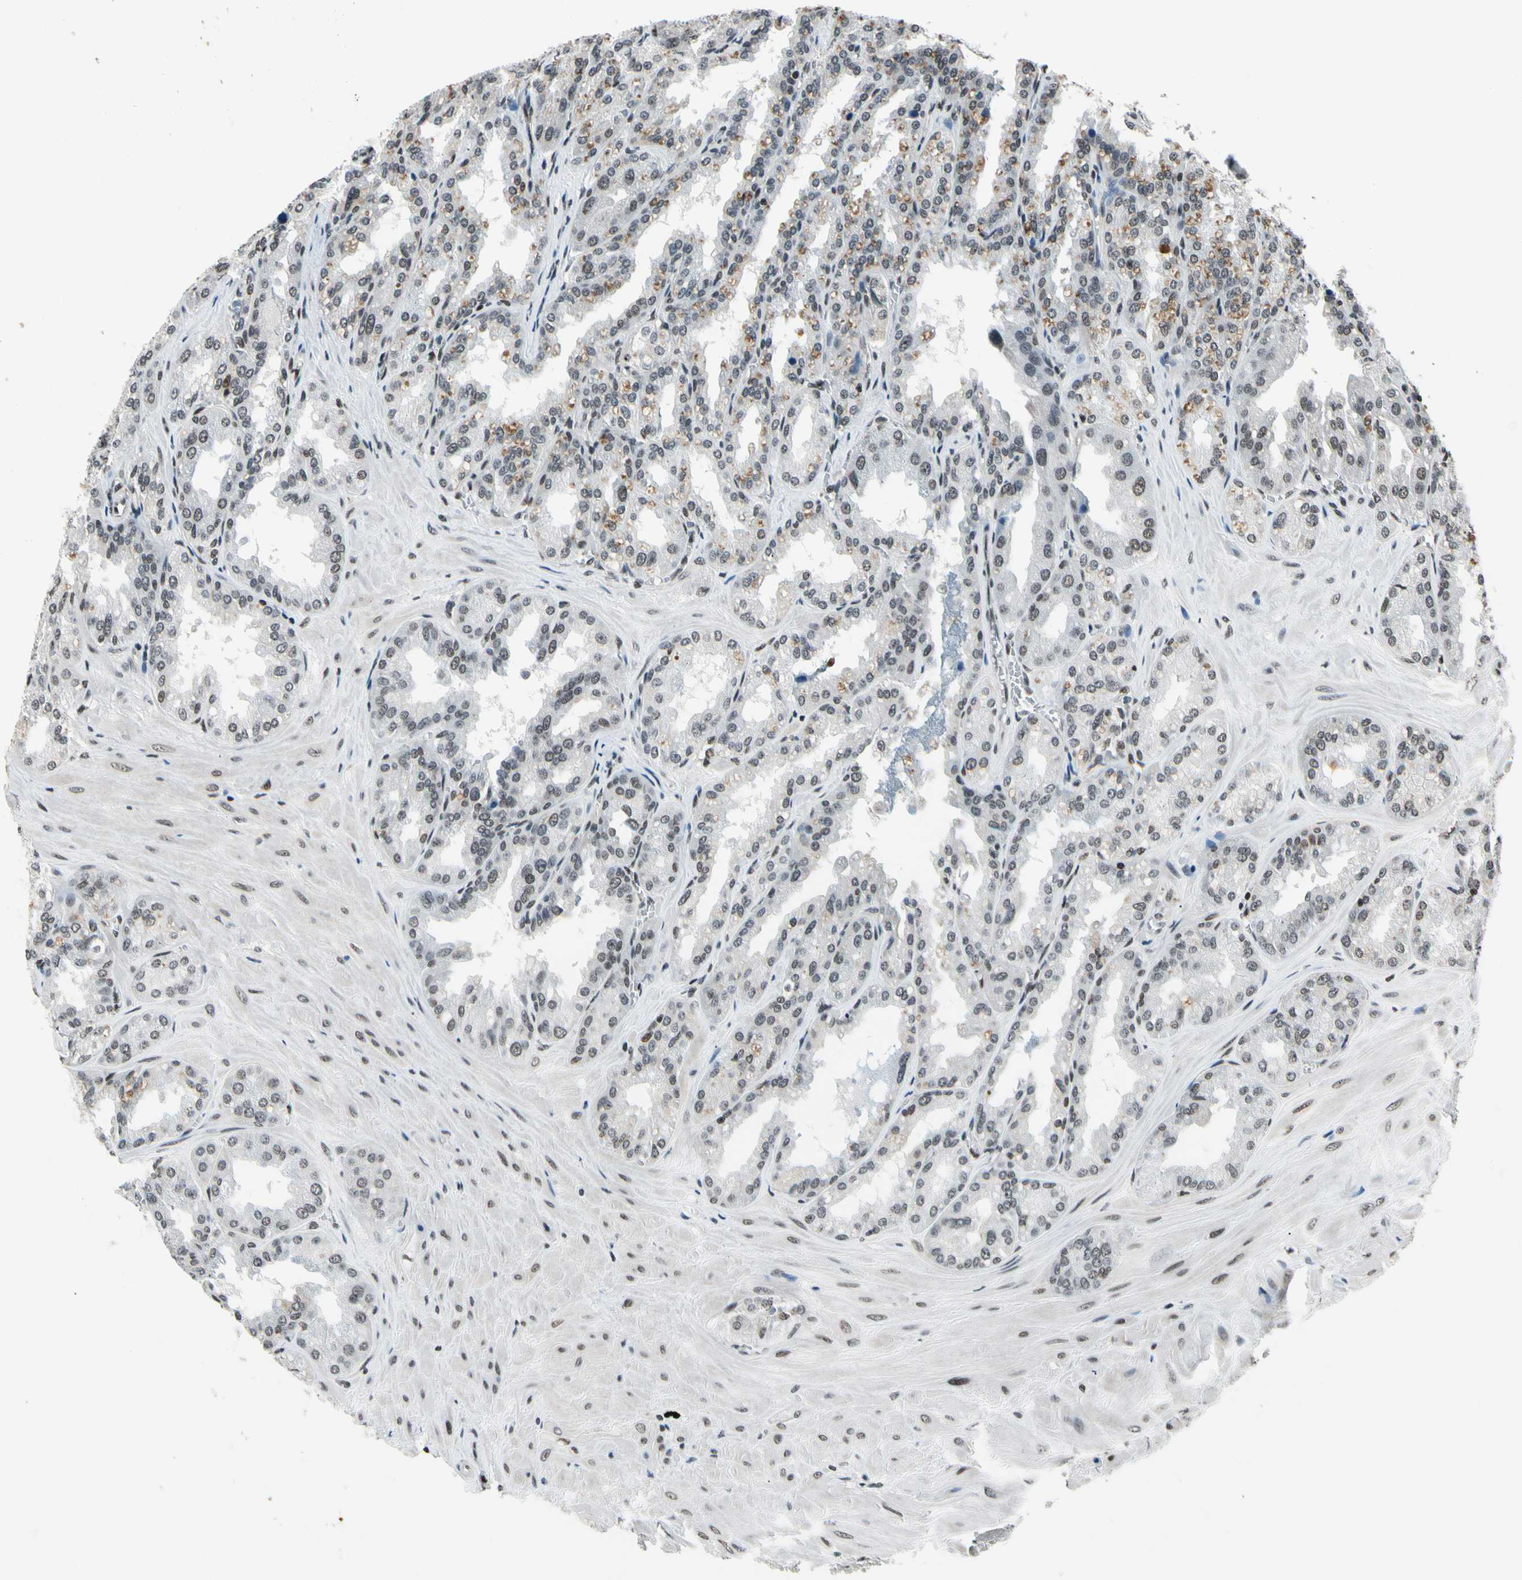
{"staining": {"intensity": "weak", "quantity": ">75%", "location": "nuclear"}, "tissue": "seminal vesicle", "cell_type": "Glandular cells", "image_type": "normal", "snomed": [{"axis": "morphology", "description": "Normal tissue, NOS"}, {"axis": "topography", "description": "Prostate"}, {"axis": "topography", "description": "Seminal veicle"}], "caption": "The micrograph demonstrates staining of benign seminal vesicle, revealing weak nuclear protein positivity (brown color) within glandular cells. (DAB = brown stain, brightfield microscopy at high magnification).", "gene": "RECQL", "patient": {"sex": "male", "age": 51}}